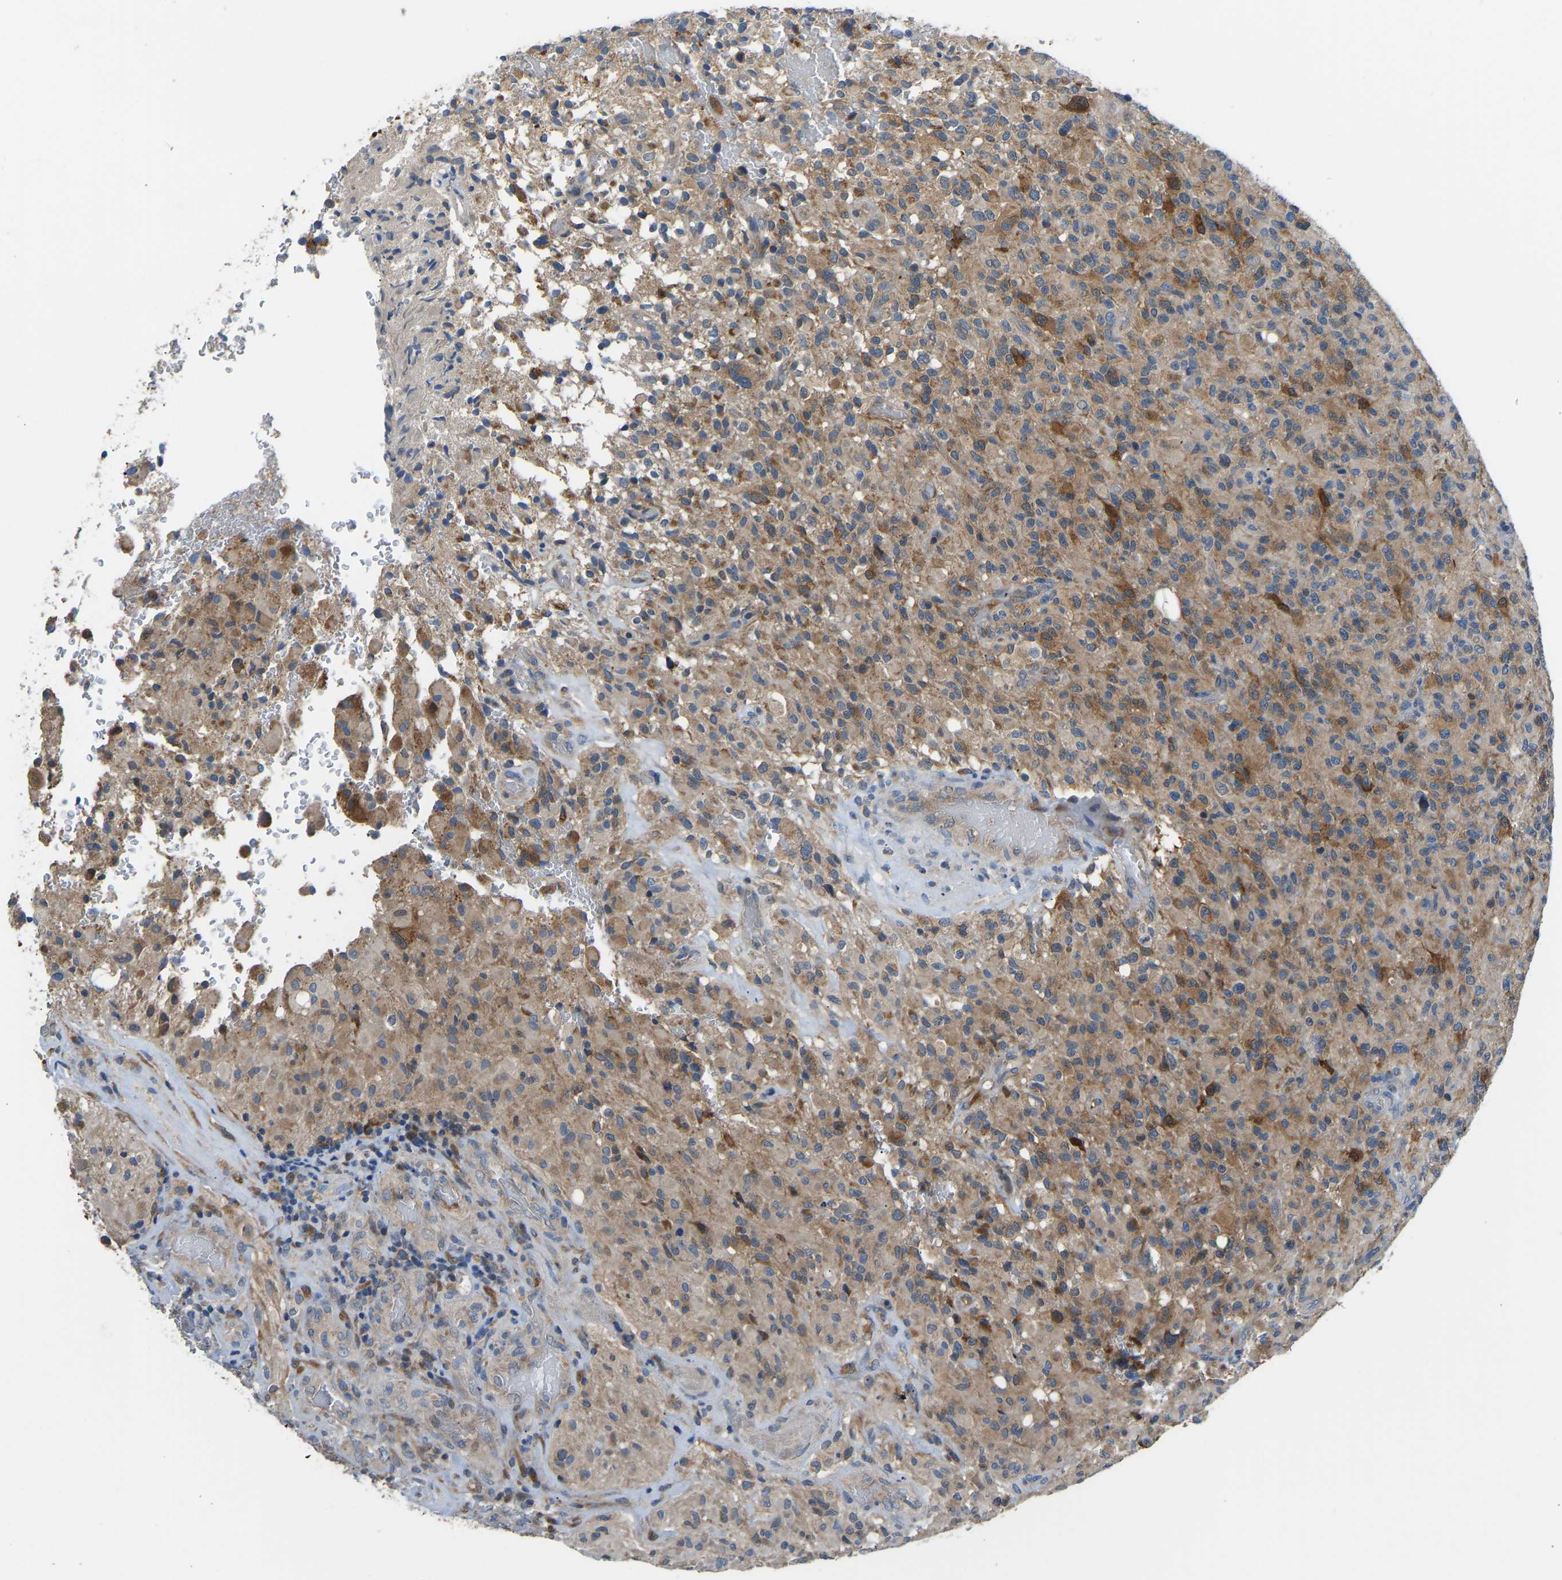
{"staining": {"intensity": "moderate", "quantity": ">75%", "location": "cytoplasmic/membranous"}, "tissue": "glioma", "cell_type": "Tumor cells", "image_type": "cancer", "snomed": [{"axis": "morphology", "description": "Glioma, malignant, High grade"}, {"axis": "topography", "description": "Brain"}], "caption": "DAB (3,3'-diaminobenzidine) immunohistochemical staining of malignant high-grade glioma reveals moderate cytoplasmic/membranous protein expression in about >75% of tumor cells.", "gene": "RBP1", "patient": {"sex": "male", "age": 71}}